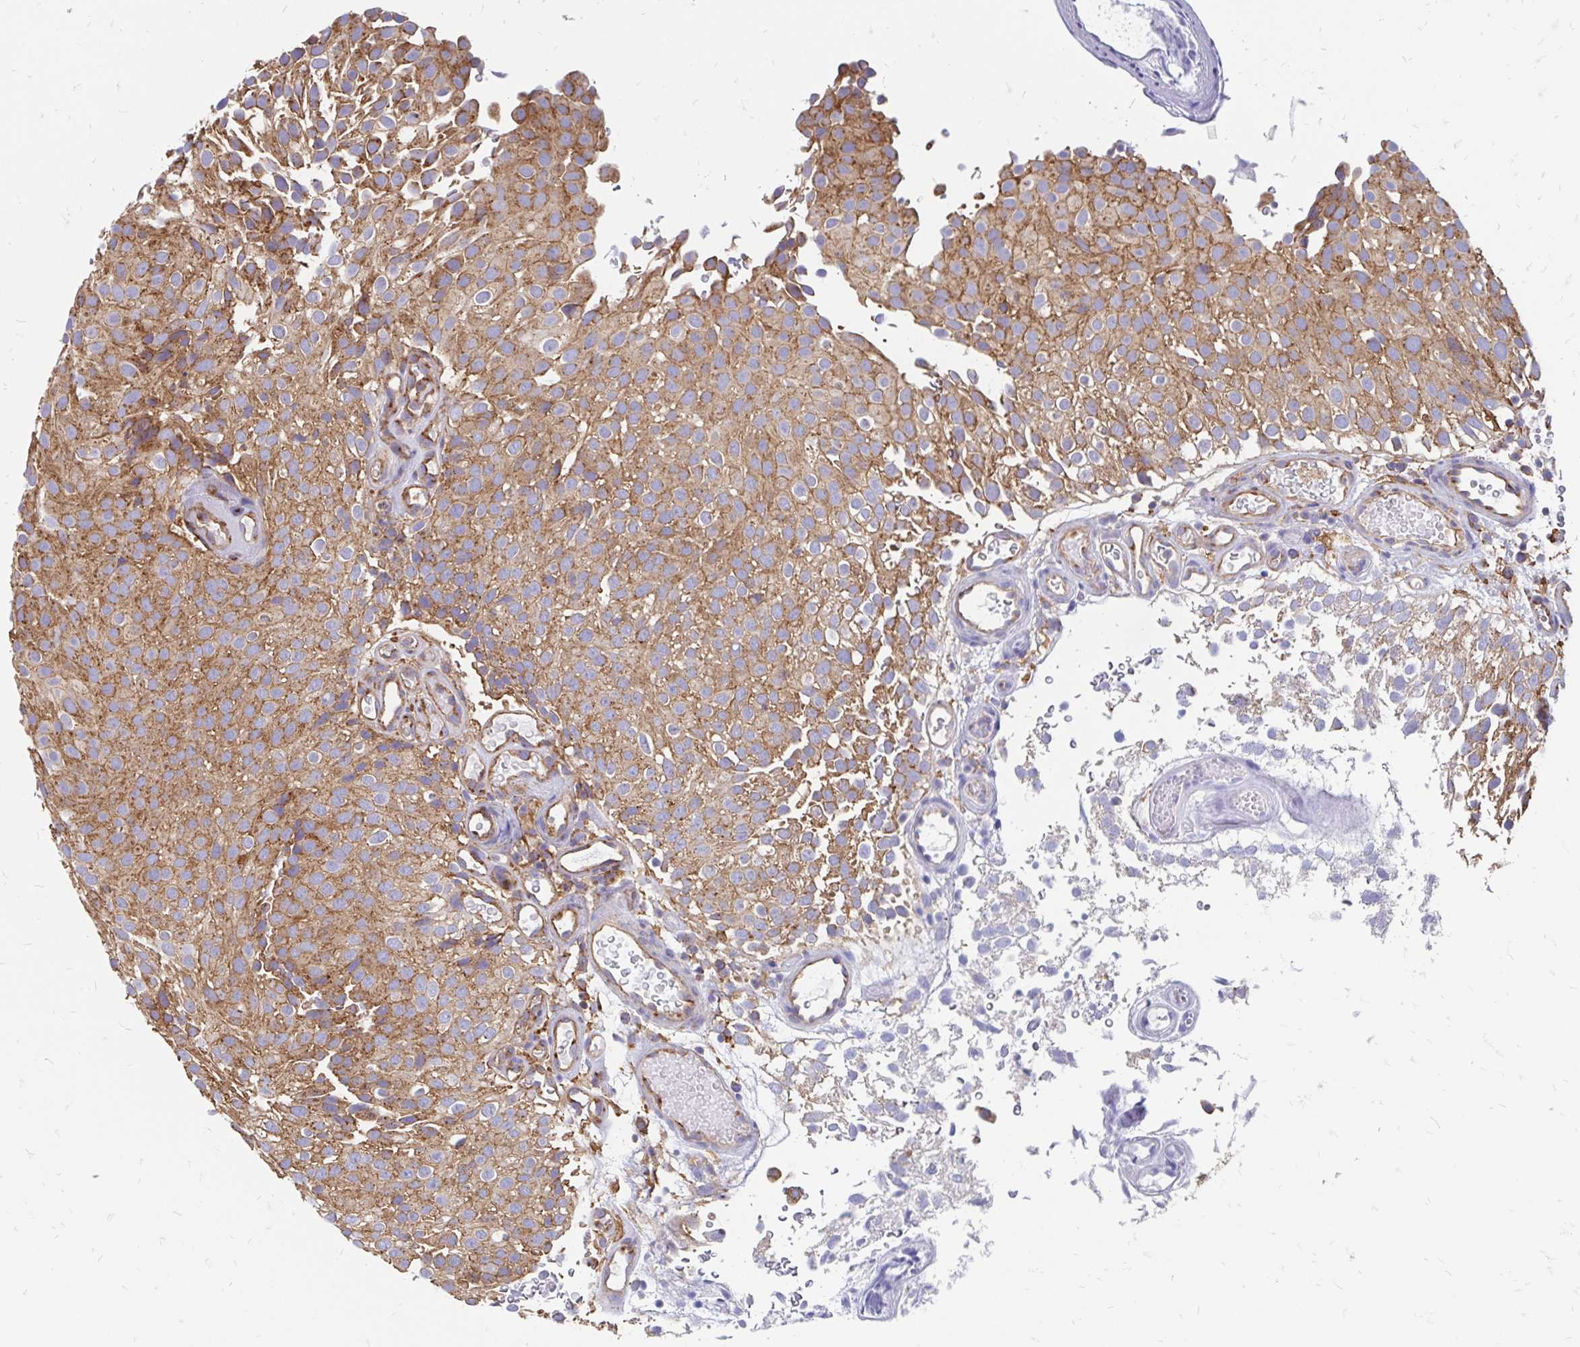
{"staining": {"intensity": "moderate", "quantity": ">75%", "location": "cytoplasmic/membranous"}, "tissue": "urothelial cancer", "cell_type": "Tumor cells", "image_type": "cancer", "snomed": [{"axis": "morphology", "description": "Urothelial carcinoma, Low grade"}, {"axis": "topography", "description": "Urinary bladder"}], "caption": "Immunohistochemistry (IHC) image of human urothelial cancer stained for a protein (brown), which shows medium levels of moderate cytoplasmic/membranous positivity in approximately >75% of tumor cells.", "gene": "CLTC", "patient": {"sex": "male", "age": 78}}